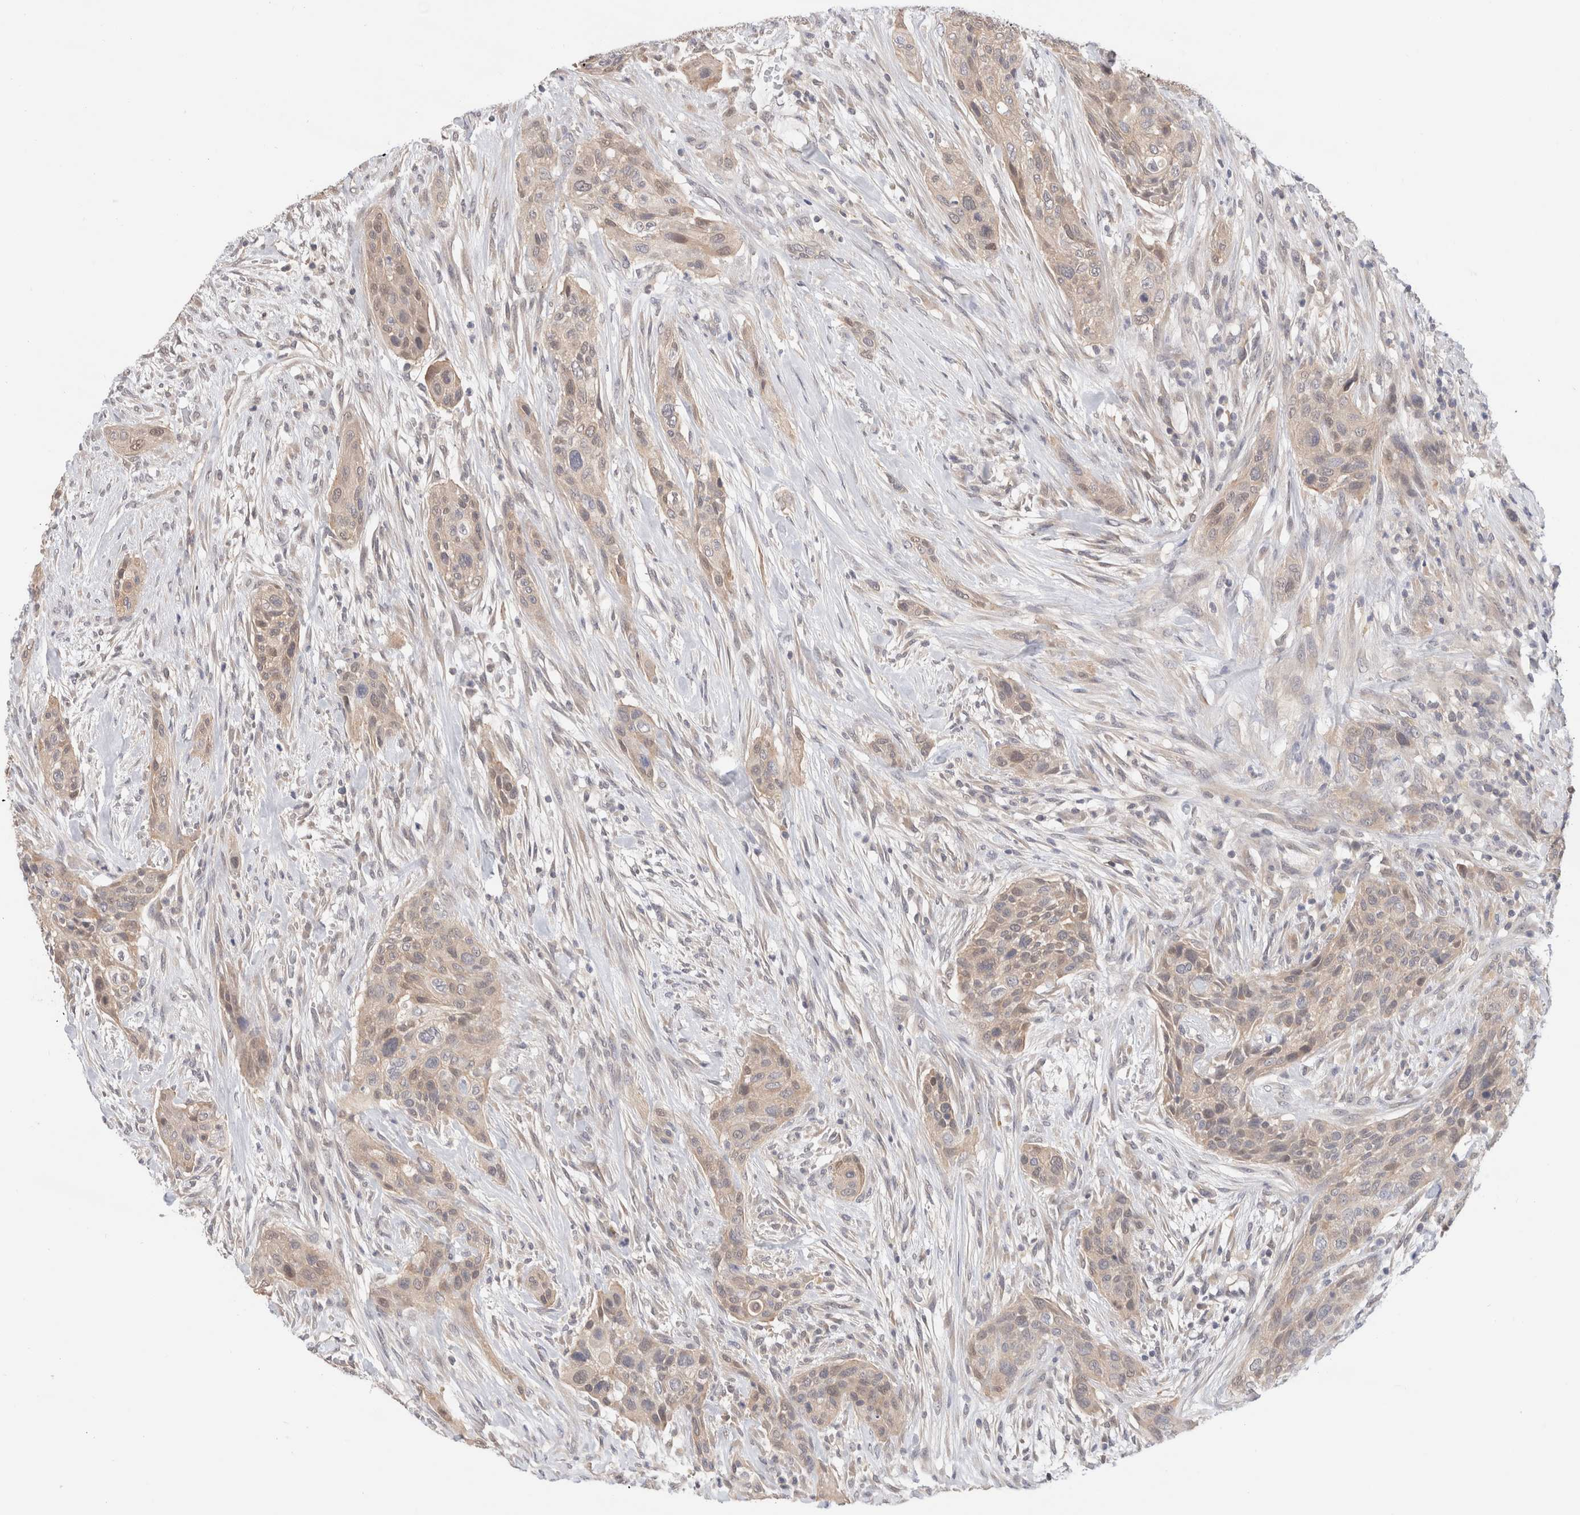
{"staining": {"intensity": "weak", "quantity": "25%-75%", "location": "cytoplasmic/membranous"}, "tissue": "urothelial cancer", "cell_type": "Tumor cells", "image_type": "cancer", "snomed": [{"axis": "morphology", "description": "Urothelial carcinoma, High grade"}, {"axis": "topography", "description": "Urinary bladder"}], "caption": "Human urothelial cancer stained for a protein (brown) displays weak cytoplasmic/membranous positive staining in about 25%-75% of tumor cells.", "gene": "C17orf97", "patient": {"sex": "male", "age": 35}}